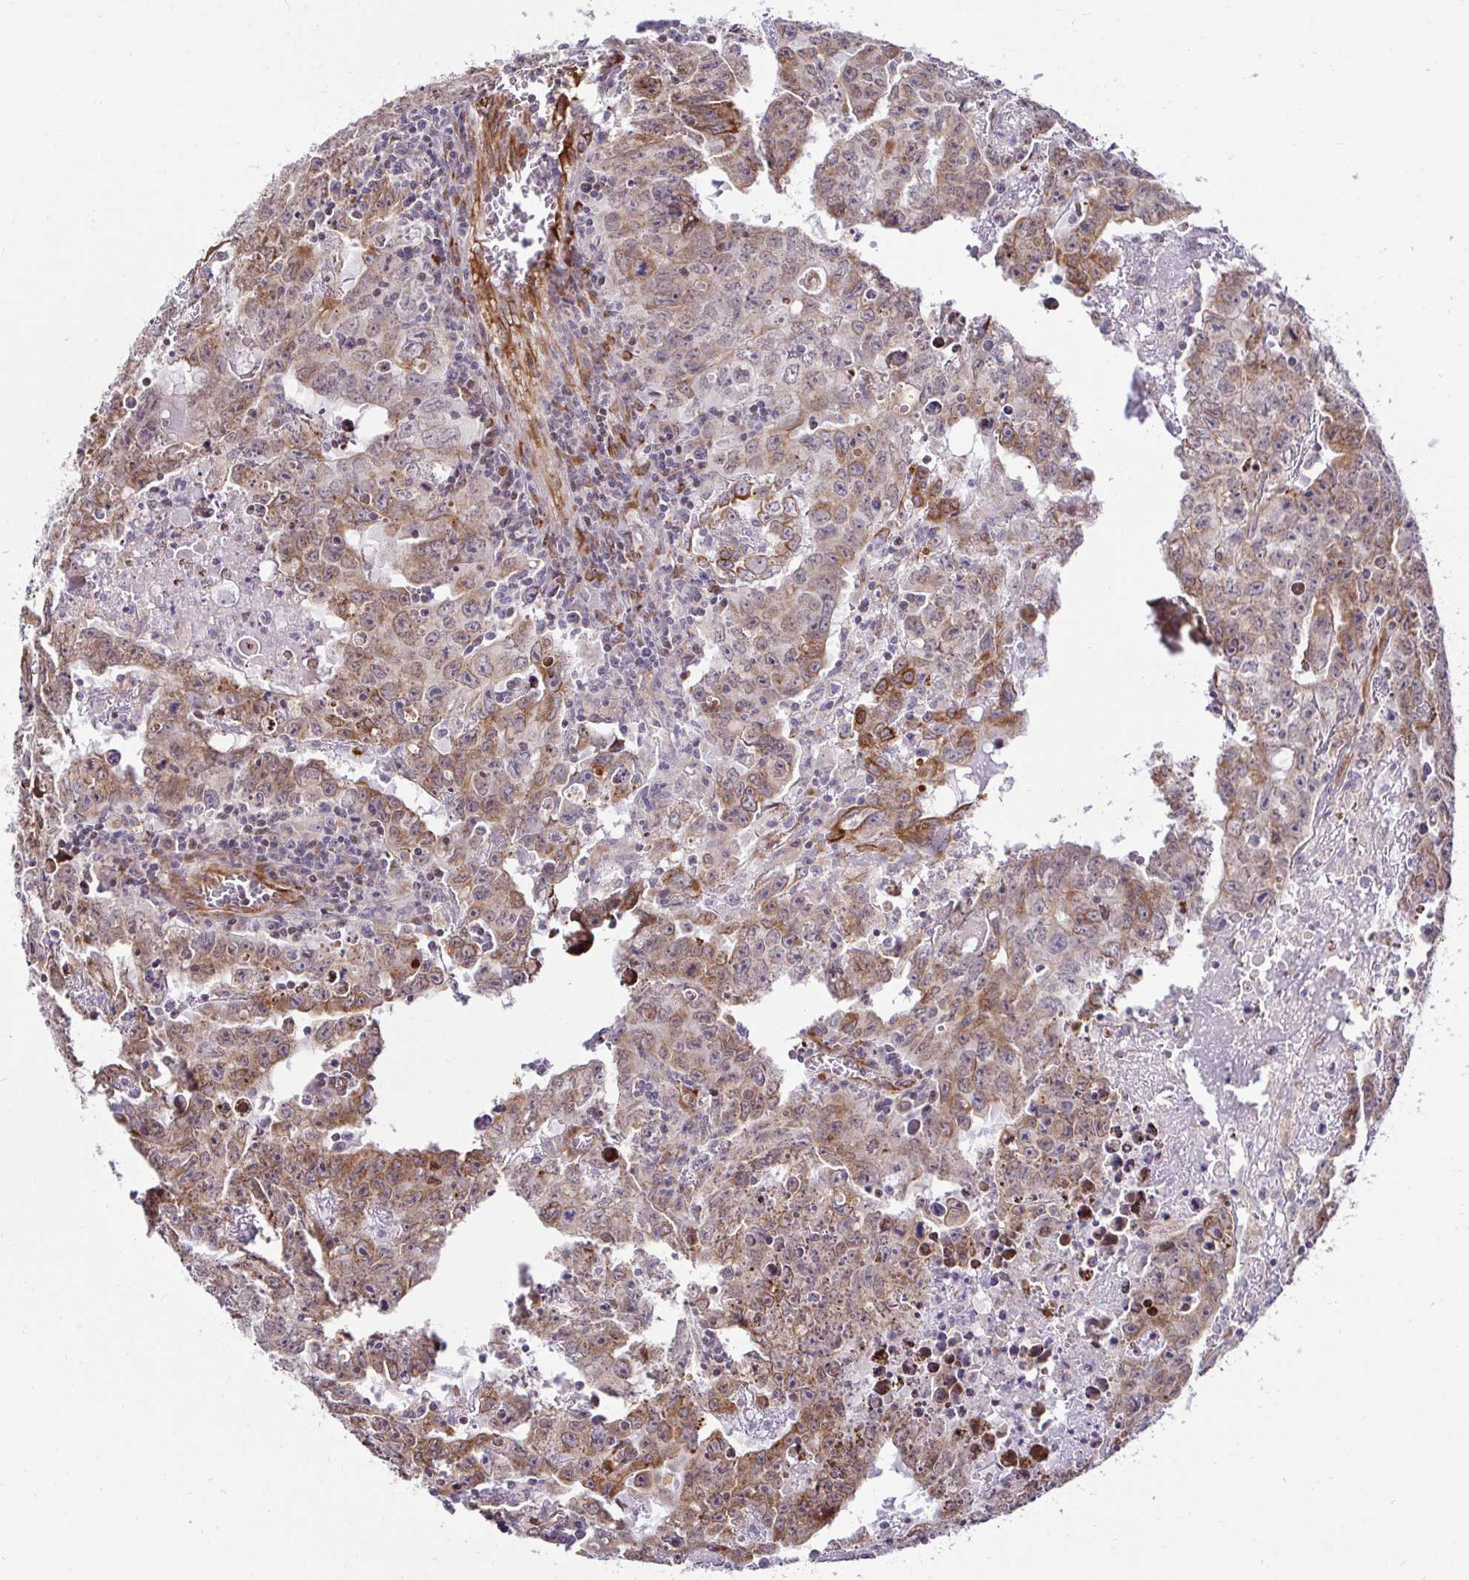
{"staining": {"intensity": "moderate", "quantity": ">75%", "location": "cytoplasmic/membranous"}, "tissue": "testis cancer", "cell_type": "Tumor cells", "image_type": "cancer", "snomed": [{"axis": "morphology", "description": "Carcinoma, Embryonal, NOS"}, {"axis": "topography", "description": "Testis"}], "caption": "Tumor cells exhibit medium levels of moderate cytoplasmic/membranous positivity in about >75% of cells in human testis cancer. Nuclei are stained in blue.", "gene": "HPS1", "patient": {"sex": "male", "age": 22}}